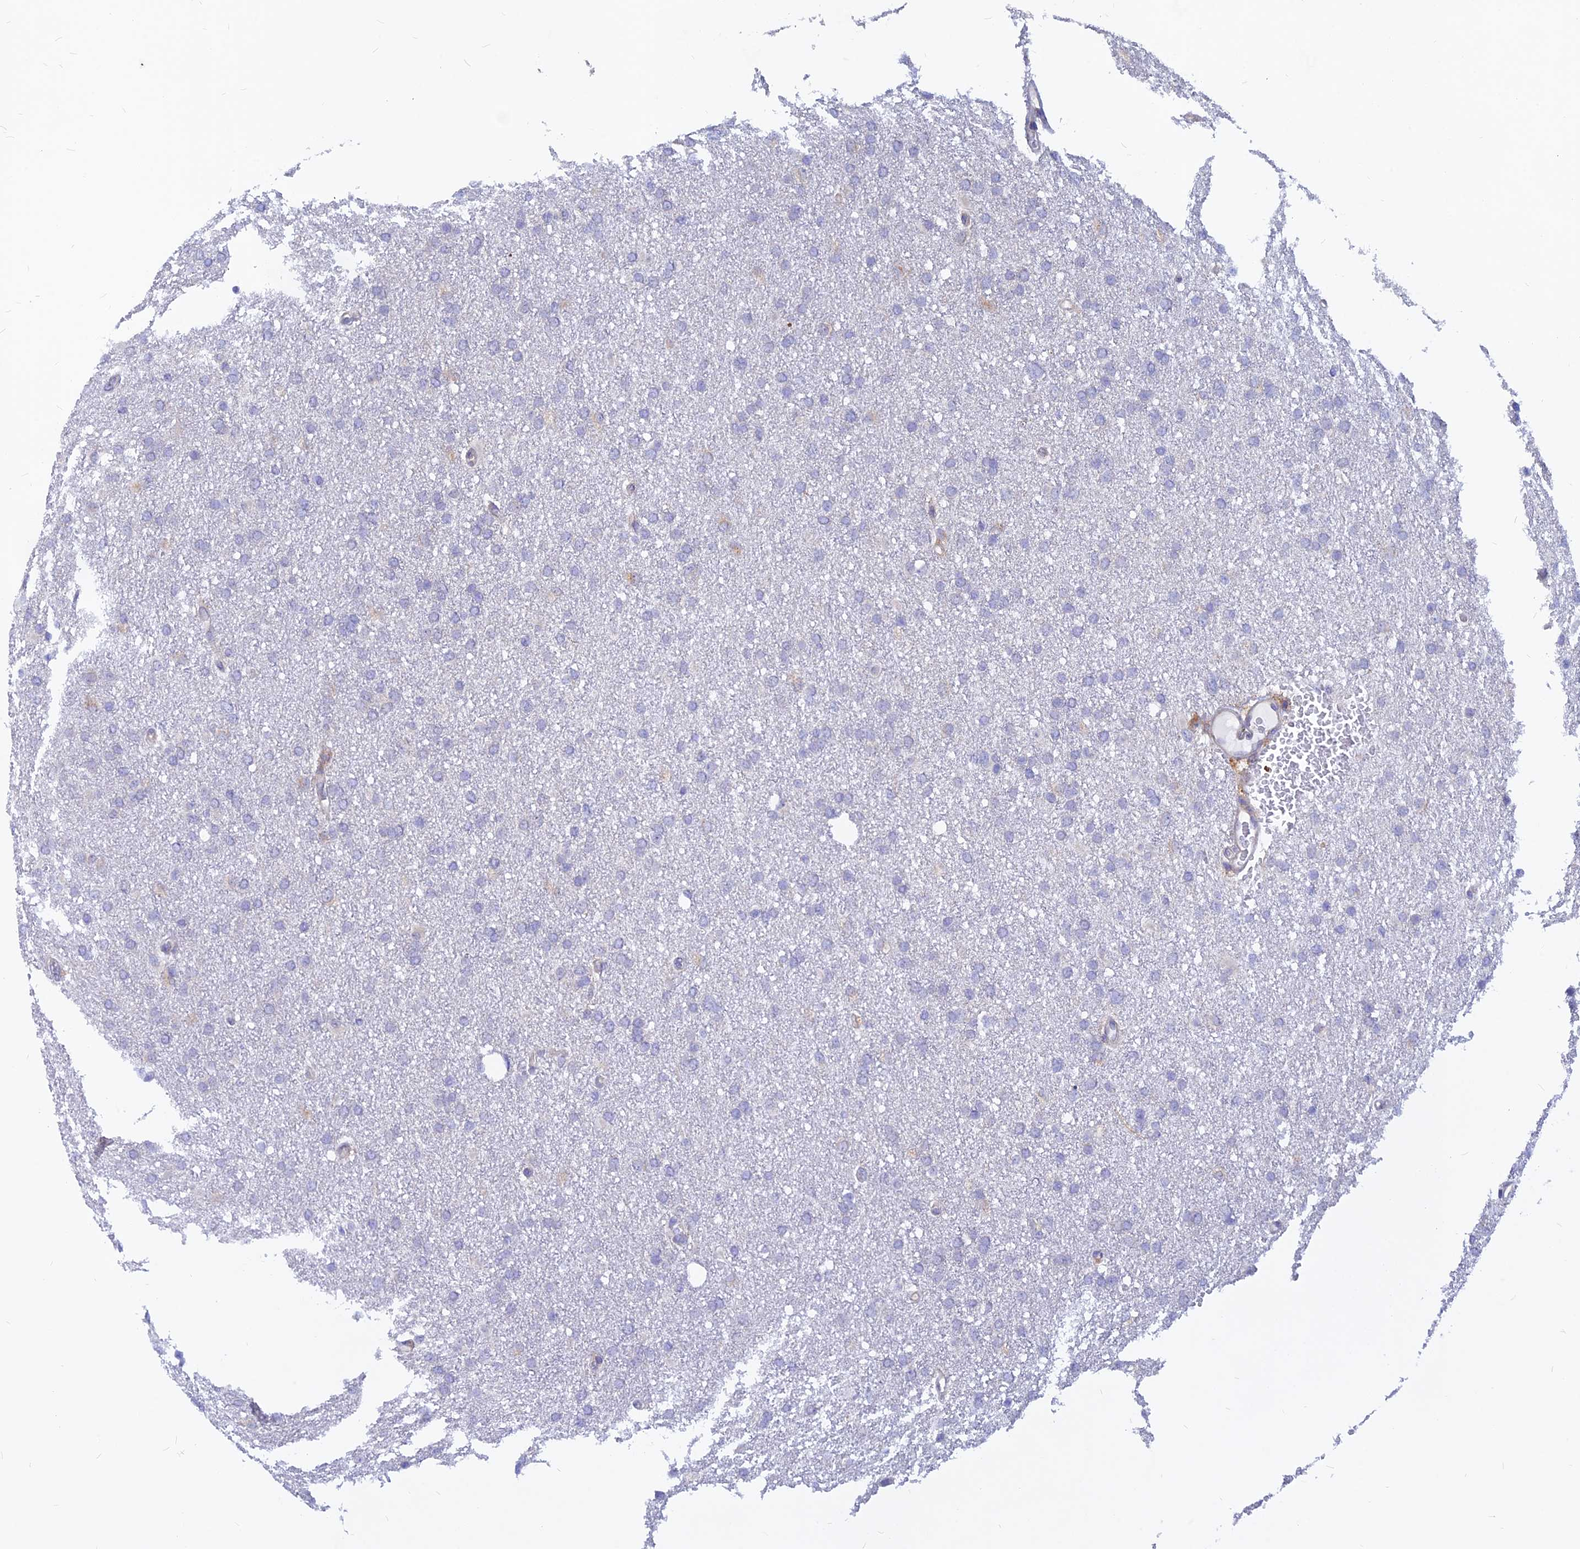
{"staining": {"intensity": "negative", "quantity": "none", "location": "none"}, "tissue": "glioma", "cell_type": "Tumor cells", "image_type": "cancer", "snomed": [{"axis": "morphology", "description": "Glioma, malignant, High grade"}, {"axis": "topography", "description": "Cerebral cortex"}], "caption": "This is a photomicrograph of IHC staining of malignant glioma (high-grade), which shows no positivity in tumor cells. Nuclei are stained in blue.", "gene": "DNAJC16", "patient": {"sex": "female", "age": 36}}